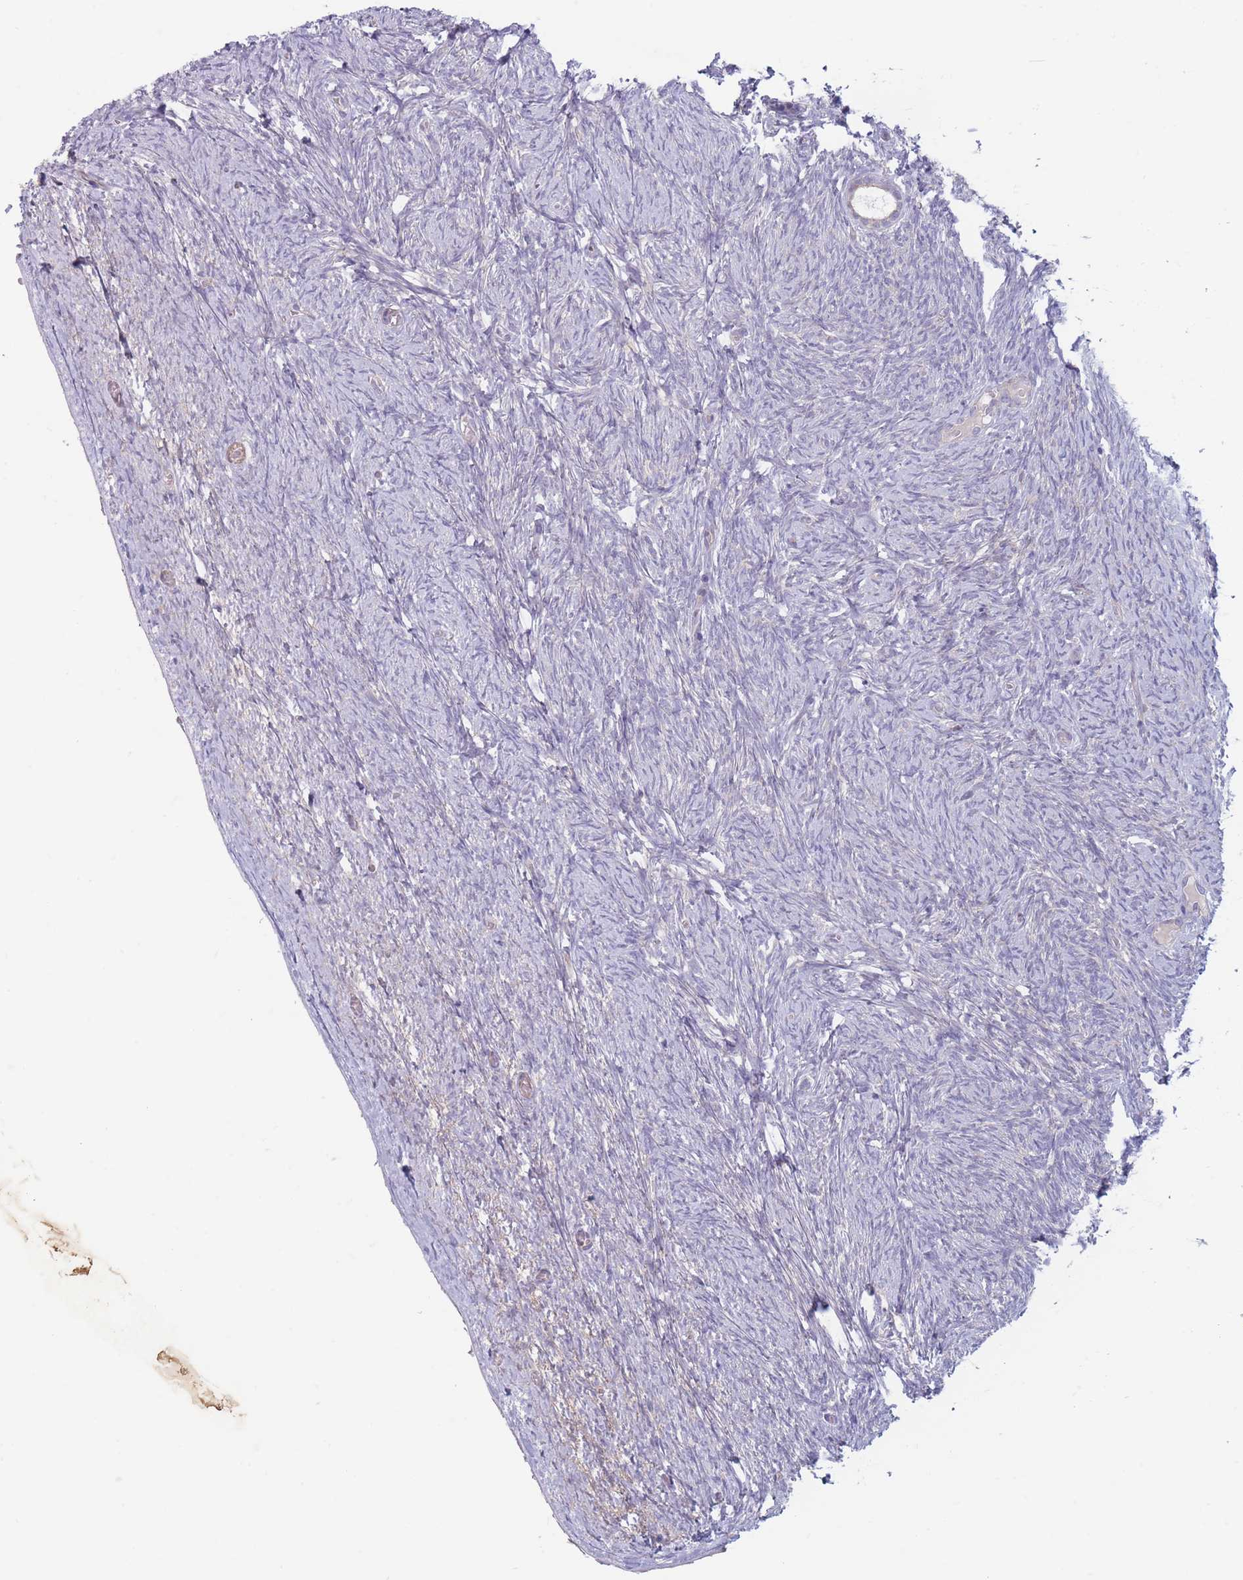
{"staining": {"intensity": "negative", "quantity": "none", "location": "none"}, "tissue": "ovary", "cell_type": "Follicle cells", "image_type": "normal", "snomed": [{"axis": "morphology", "description": "Normal tissue, NOS"}, {"axis": "topography", "description": "Ovary"}], "caption": "High power microscopy histopathology image of an immunohistochemistry micrograph of unremarkable ovary, revealing no significant positivity in follicle cells.", "gene": "PNPLA5", "patient": {"sex": "female", "age": 44}}